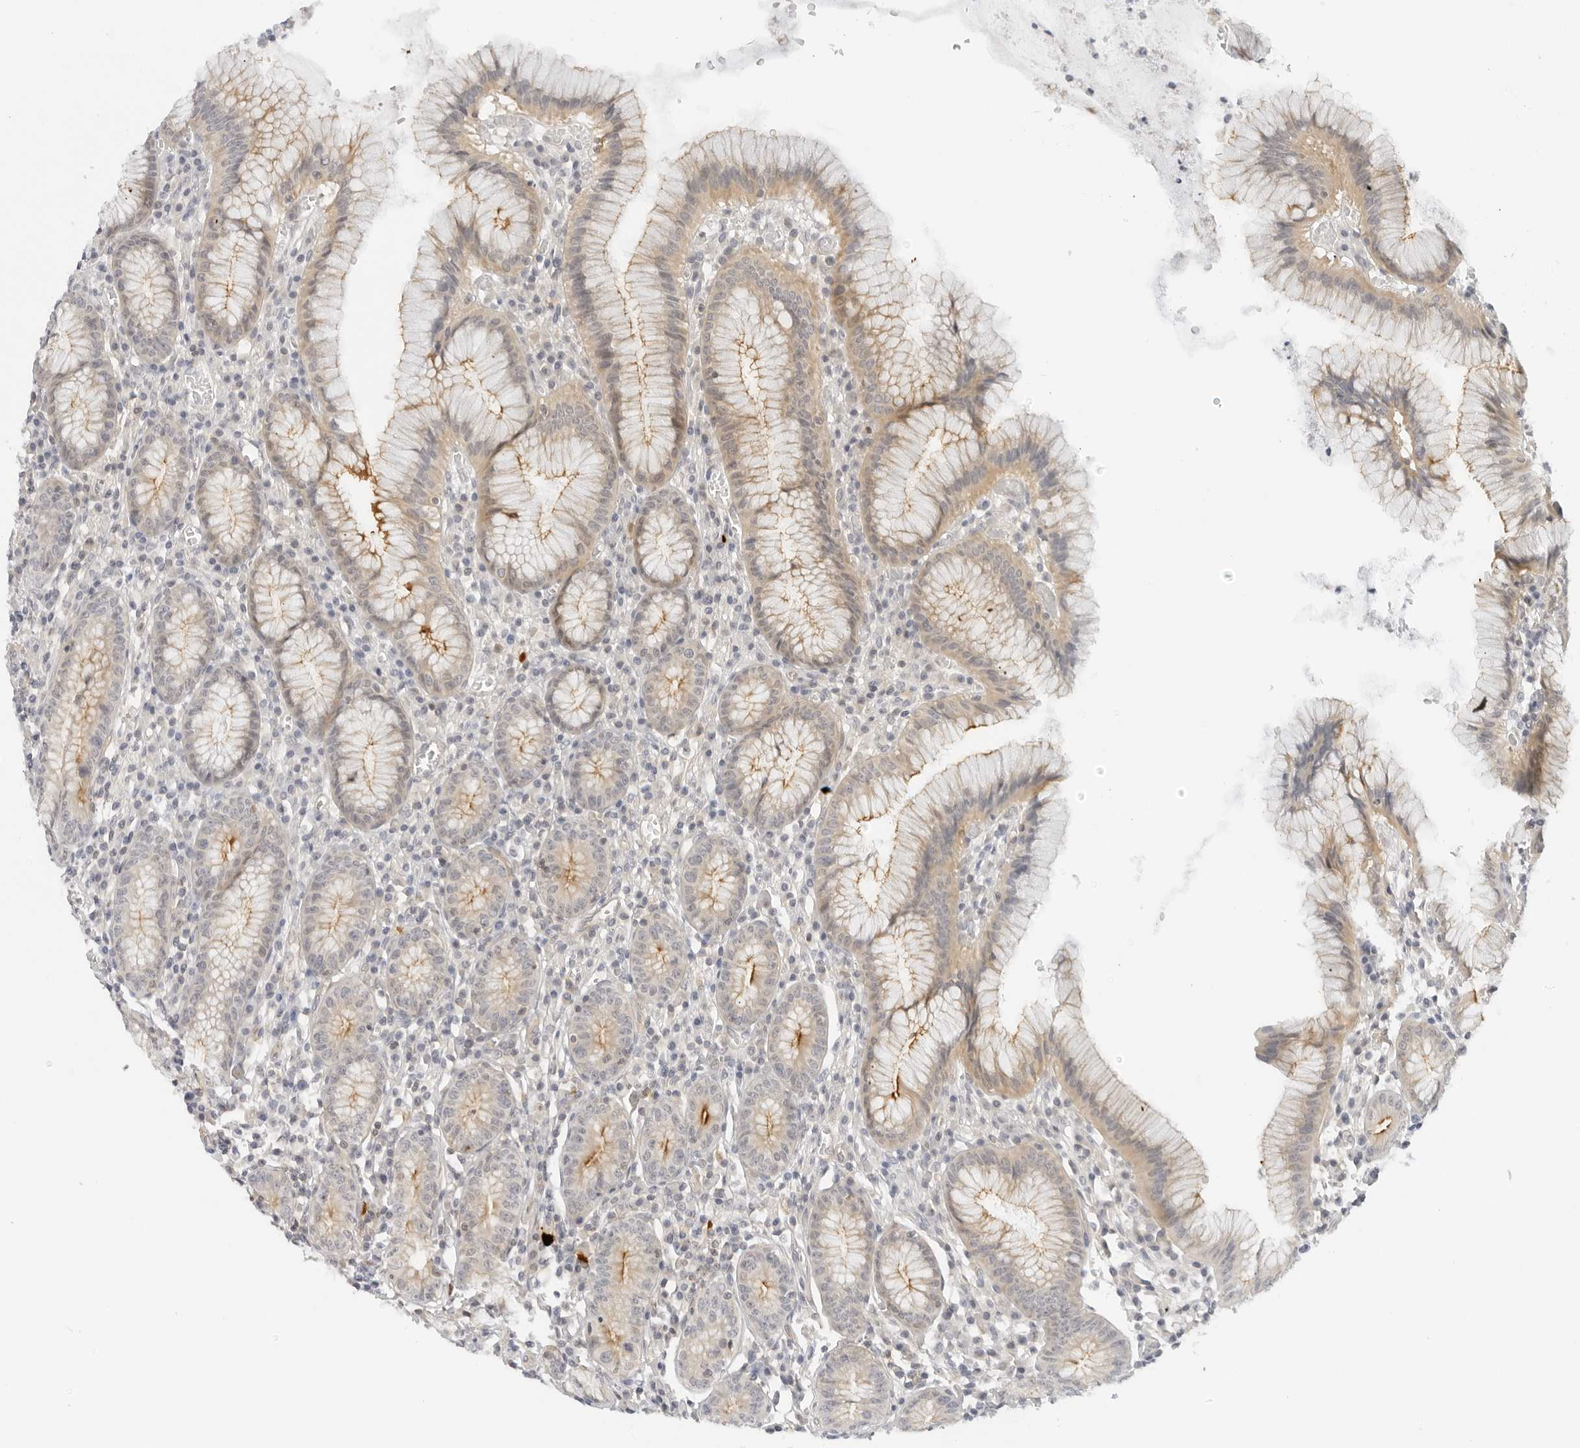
{"staining": {"intensity": "moderate", "quantity": "25%-75%", "location": "cytoplasmic/membranous"}, "tissue": "stomach", "cell_type": "Glandular cells", "image_type": "normal", "snomed": [{"axis": "morphology", "description": "Normal tissue, NOS"}, {"axis": "topography", "description": "Stomach"}], "caption": "Protein staining of benign stomach shows moderate cytoplasmic/membranous positivity in approximately 25%-75% of glandular cells.", "gene": "OSCP1", "patient": {"sex": "male", "age": 55}}